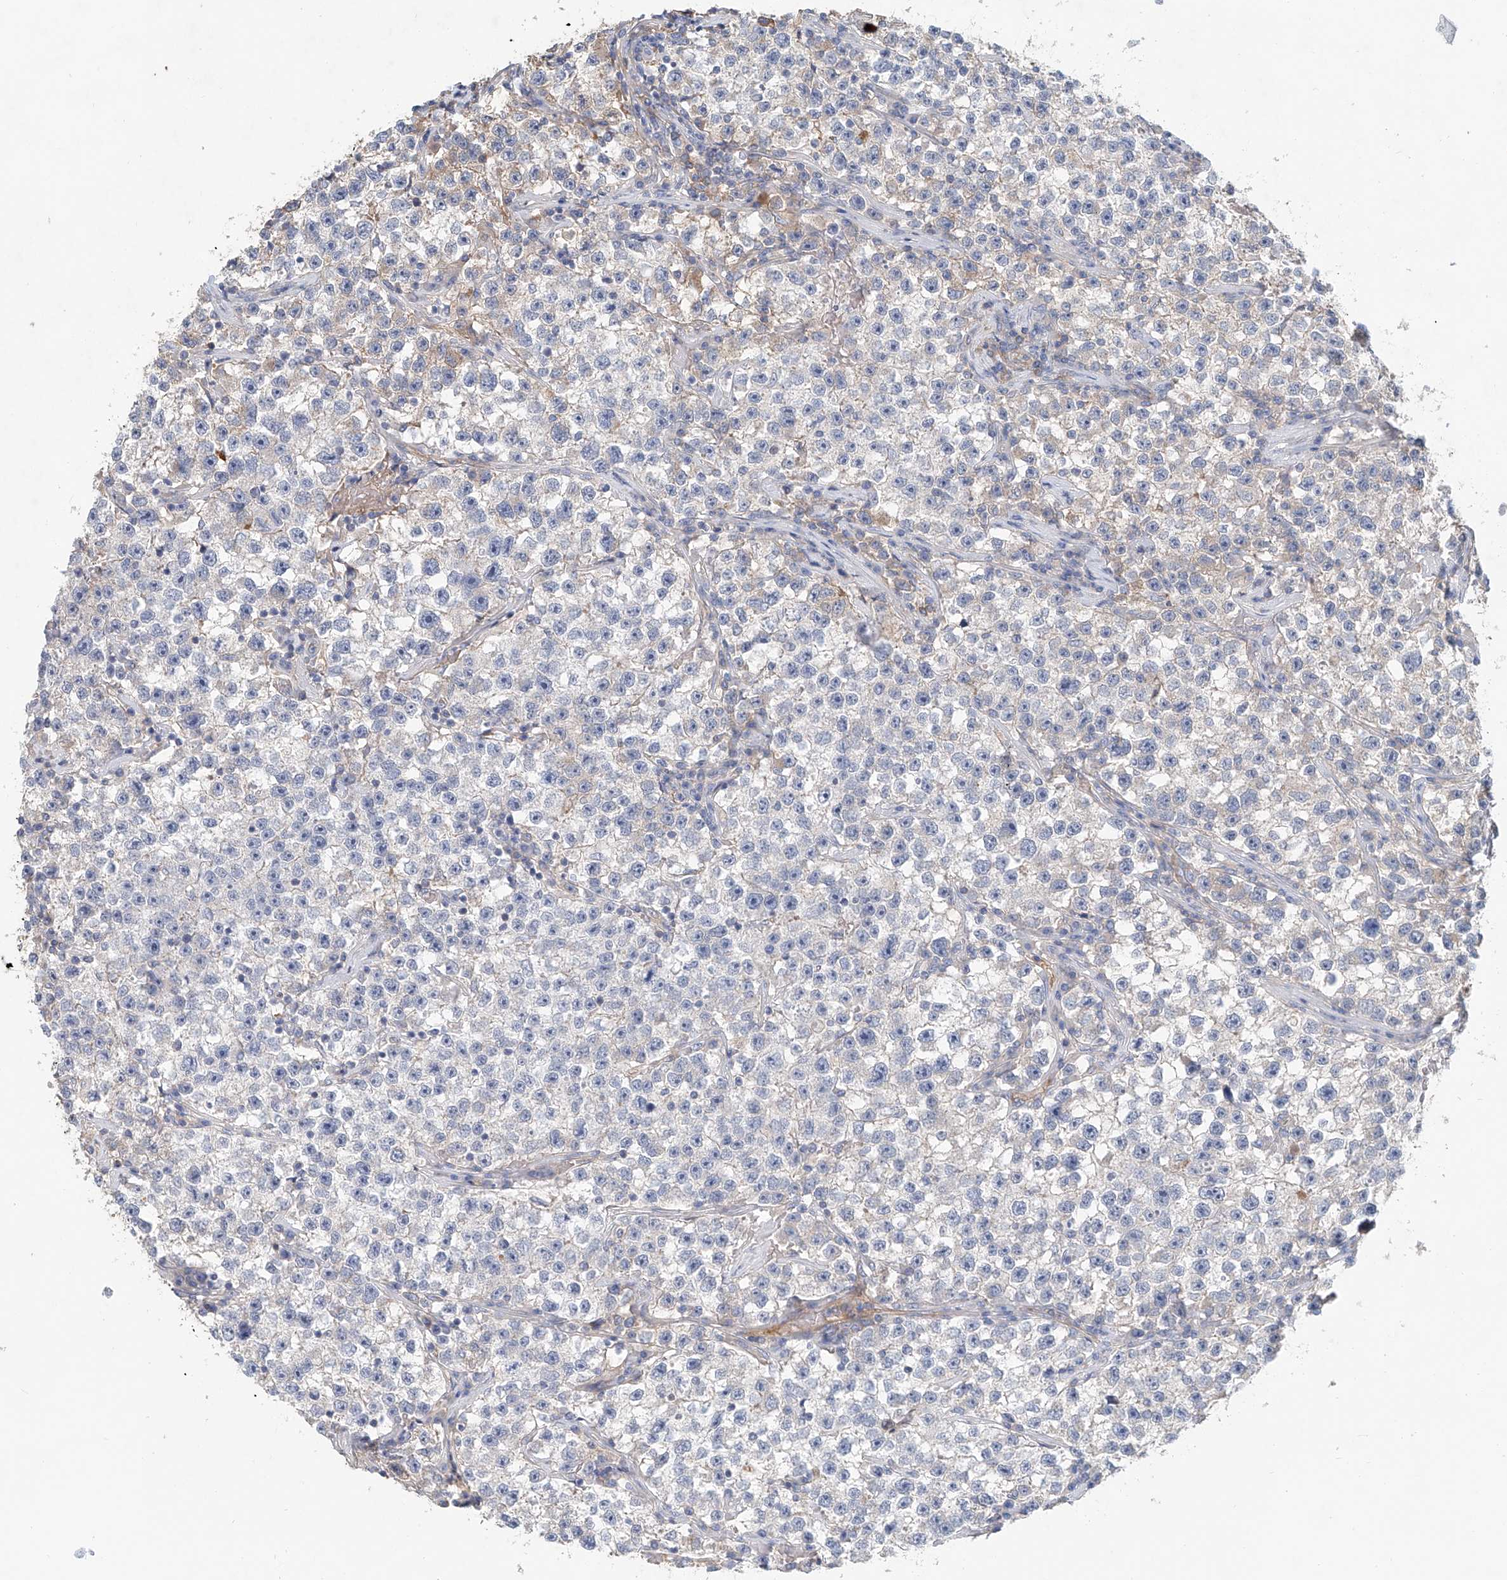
{"staining": {"intensity": "negative", "quantity": "none", "location": "none"}, "tissue": "testis cancer", "cell_type": "Tumor cells", "image_type": "cancer", "snomed": [{"axis": "morphology", "description": "Seminoma, NOS"}, {"axis": "topography", "description": "Testis"}], "caption": "There is no significant staining in tumor cells of seminoma (testis).", "gene": "FRYL", "patient": {"sex": "male", "age": 22}}